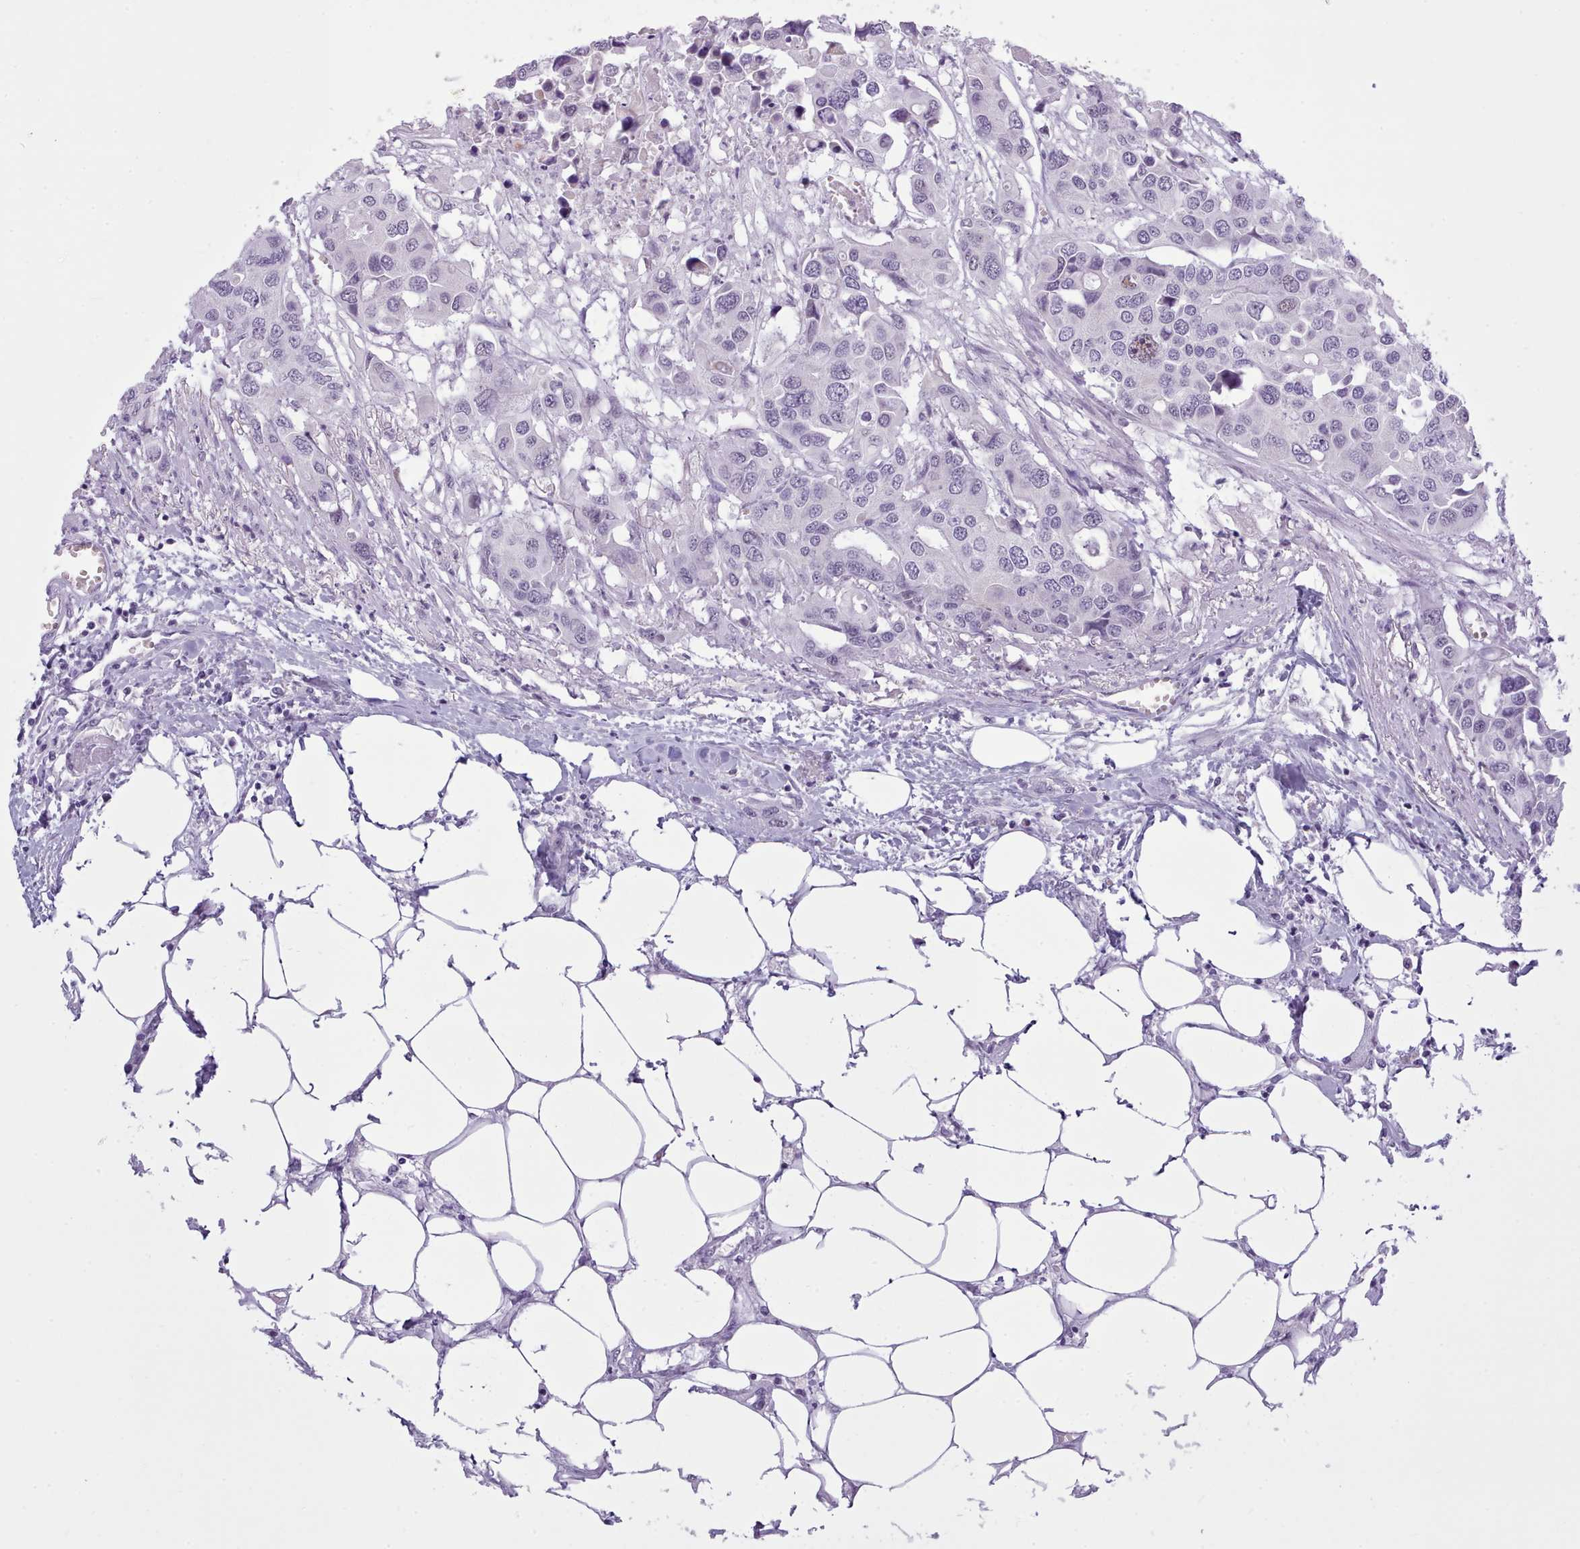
{"staining": {"intensity": "negative", "quantity": "none", "location": "none"}, "tissue": "colorectal cancer", "cell_type": "Tumor cells", "image_type": "cancer", "snomed": [{"axis": "morphology", "description": "Adenocarcinoma, NOS"}, {"axis": "topography", "description": "Colon"}], "caption": "Tumor cells are negative for protein expression in human colorectal cancer (adenocarcinoma).", "gene": "FBXO48", "patient": {"sex": "male", "age": 77}}